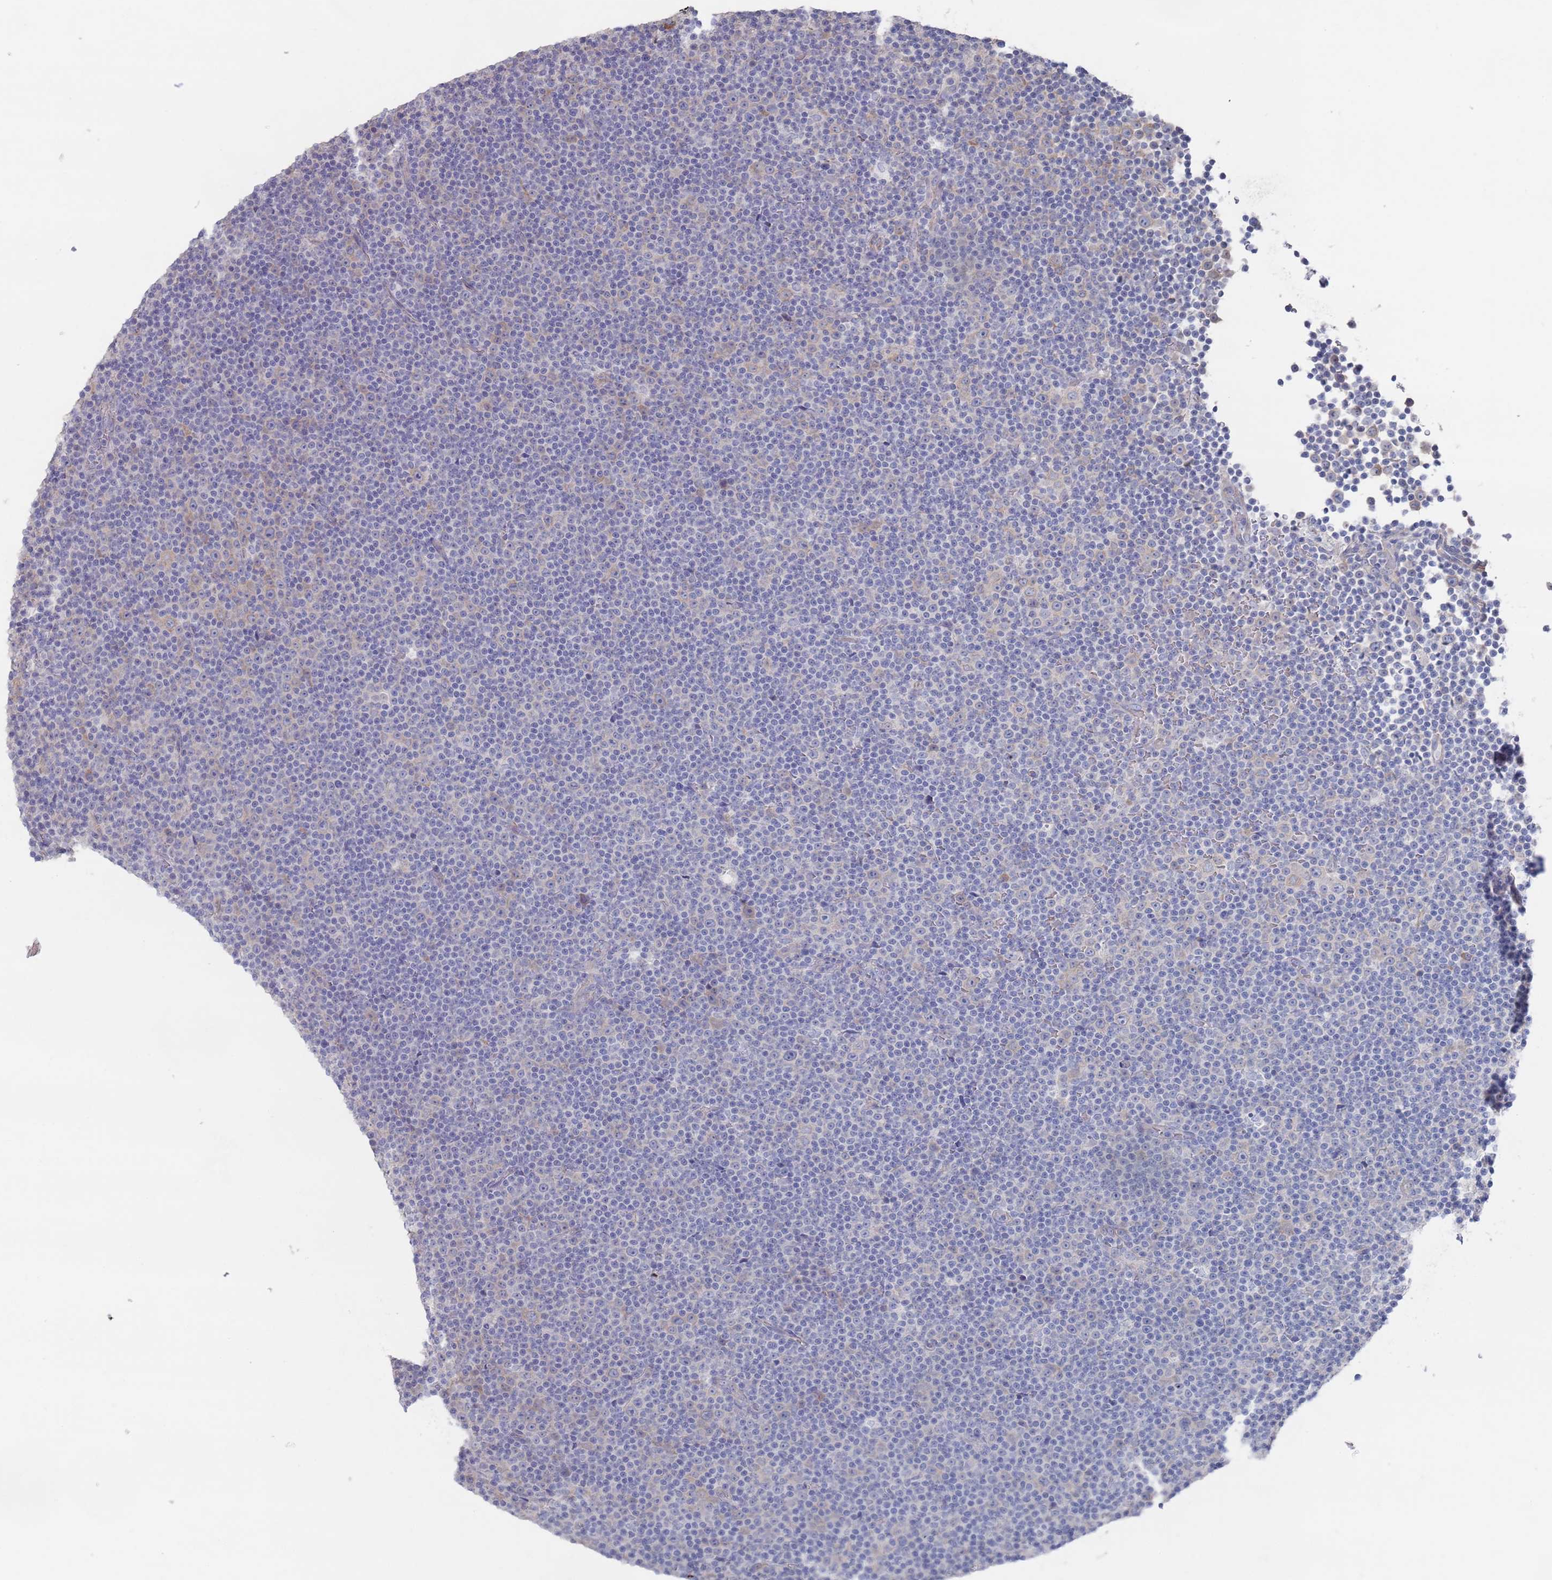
{"staining": {"intensity": "negative", "quantity": "none", "location": "none"}, "tissue": "lymphoma", "cell_type": "Tumor cells", "image_type": "cancer", "snomed": [{"axis": "morphology", "description": "Malignant lymphoma, non-Hodgkin's type, Low grade"}, {"axis": "topography", "description": "Lymph node"}], "caption": "Tumor cells are negative for brown protein staining in lymphoma.", "gene": "TMCO3", "patient": {"sex": "female", "age": 67}}